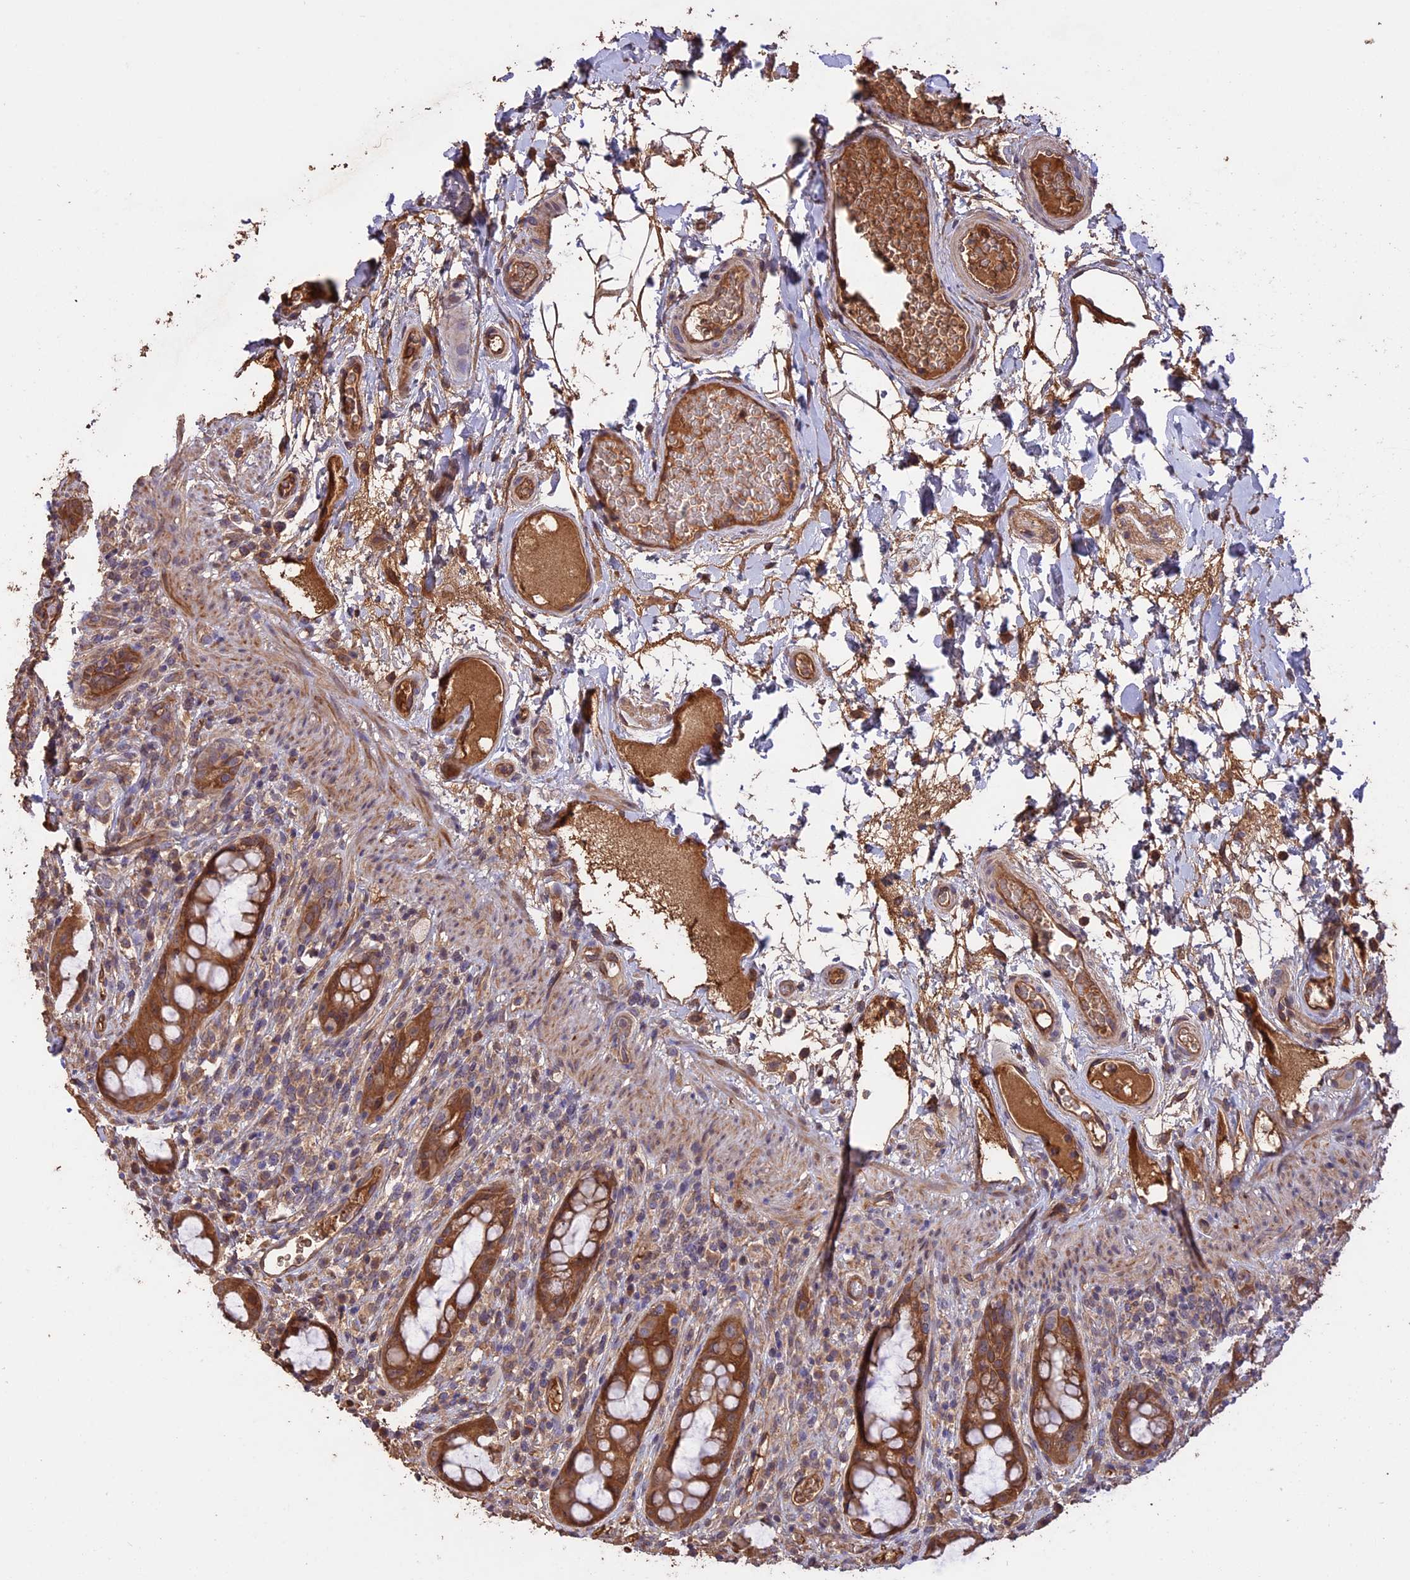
{"staining": {"intensity": "moderate", "quantity": ">75%", "location": "cytoplasmic/membranous"}, "tissue": "rectum", "cell_type": "Glandular cells", "image_type": "normal", "snomed": [{"axis": "morphology", "description": "Normal tissue, NOS"}, {"axis": "topography", "description": "Rectum"}], "caption": "This photomicrograph displays immunohistochemistry (IHC) staining of normal rectum, with medium moderate cytoplasmic/membranous positivity in approximately >75% of glandular cells.", "gene": "RASAL1", "patient": {"sex": "female", "age": 57}}